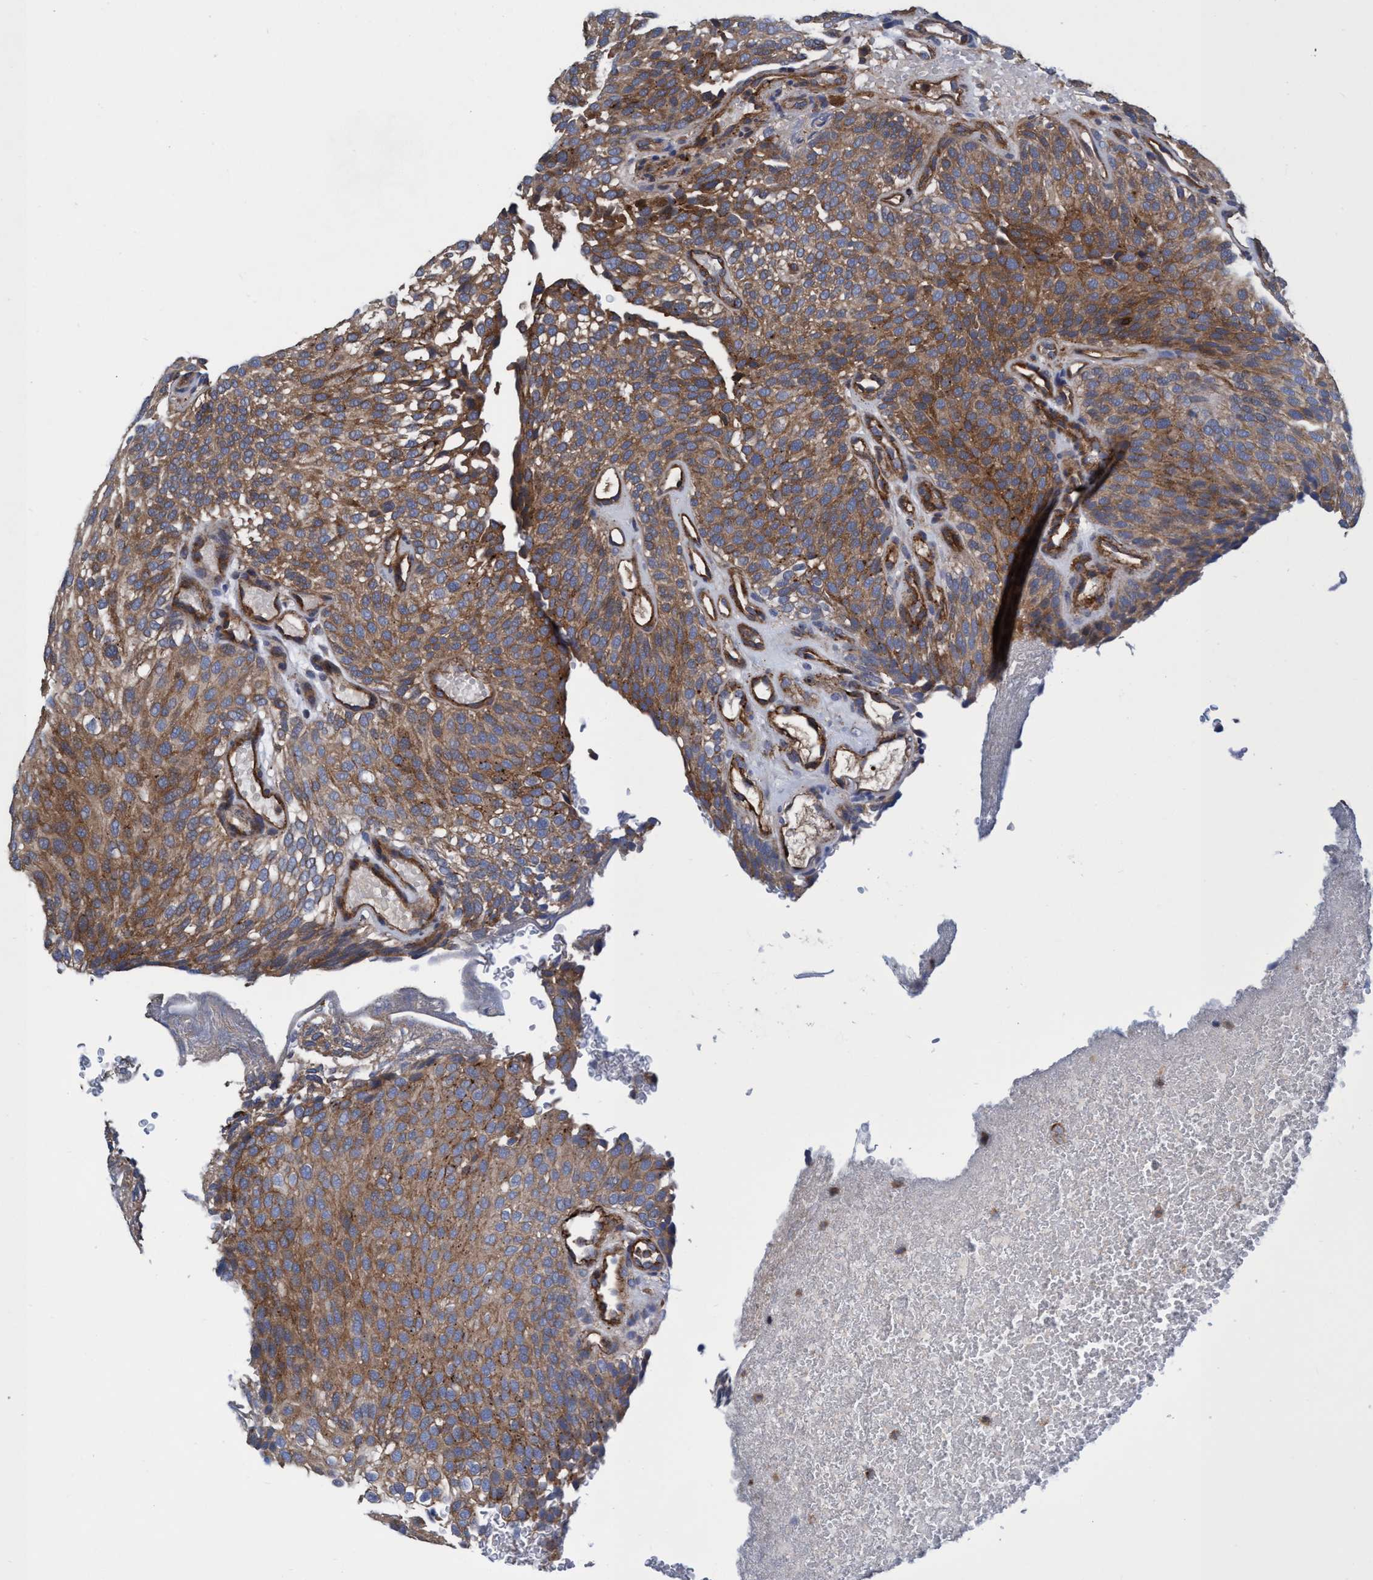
{"staining": {"intensity": "moderate", "quantity": ">75%", "location": "cytoplasmic/membranous"}, "tissue": "urothelial cancer", "cell_type": "Tumor cells", "image_type": "cancer", "snomed": [{"axis": "morphology", "description": "Urothelial carcinoma, Low grade"}, {"axis": "topography", "description": "Urinary bladder"}], "caption": "Human urothelial cancer stained with a protein marker shows moderate staining in tumor cells.", "gene": "CALCOCO2", "patient": {"sex": "male", "age": 78}}